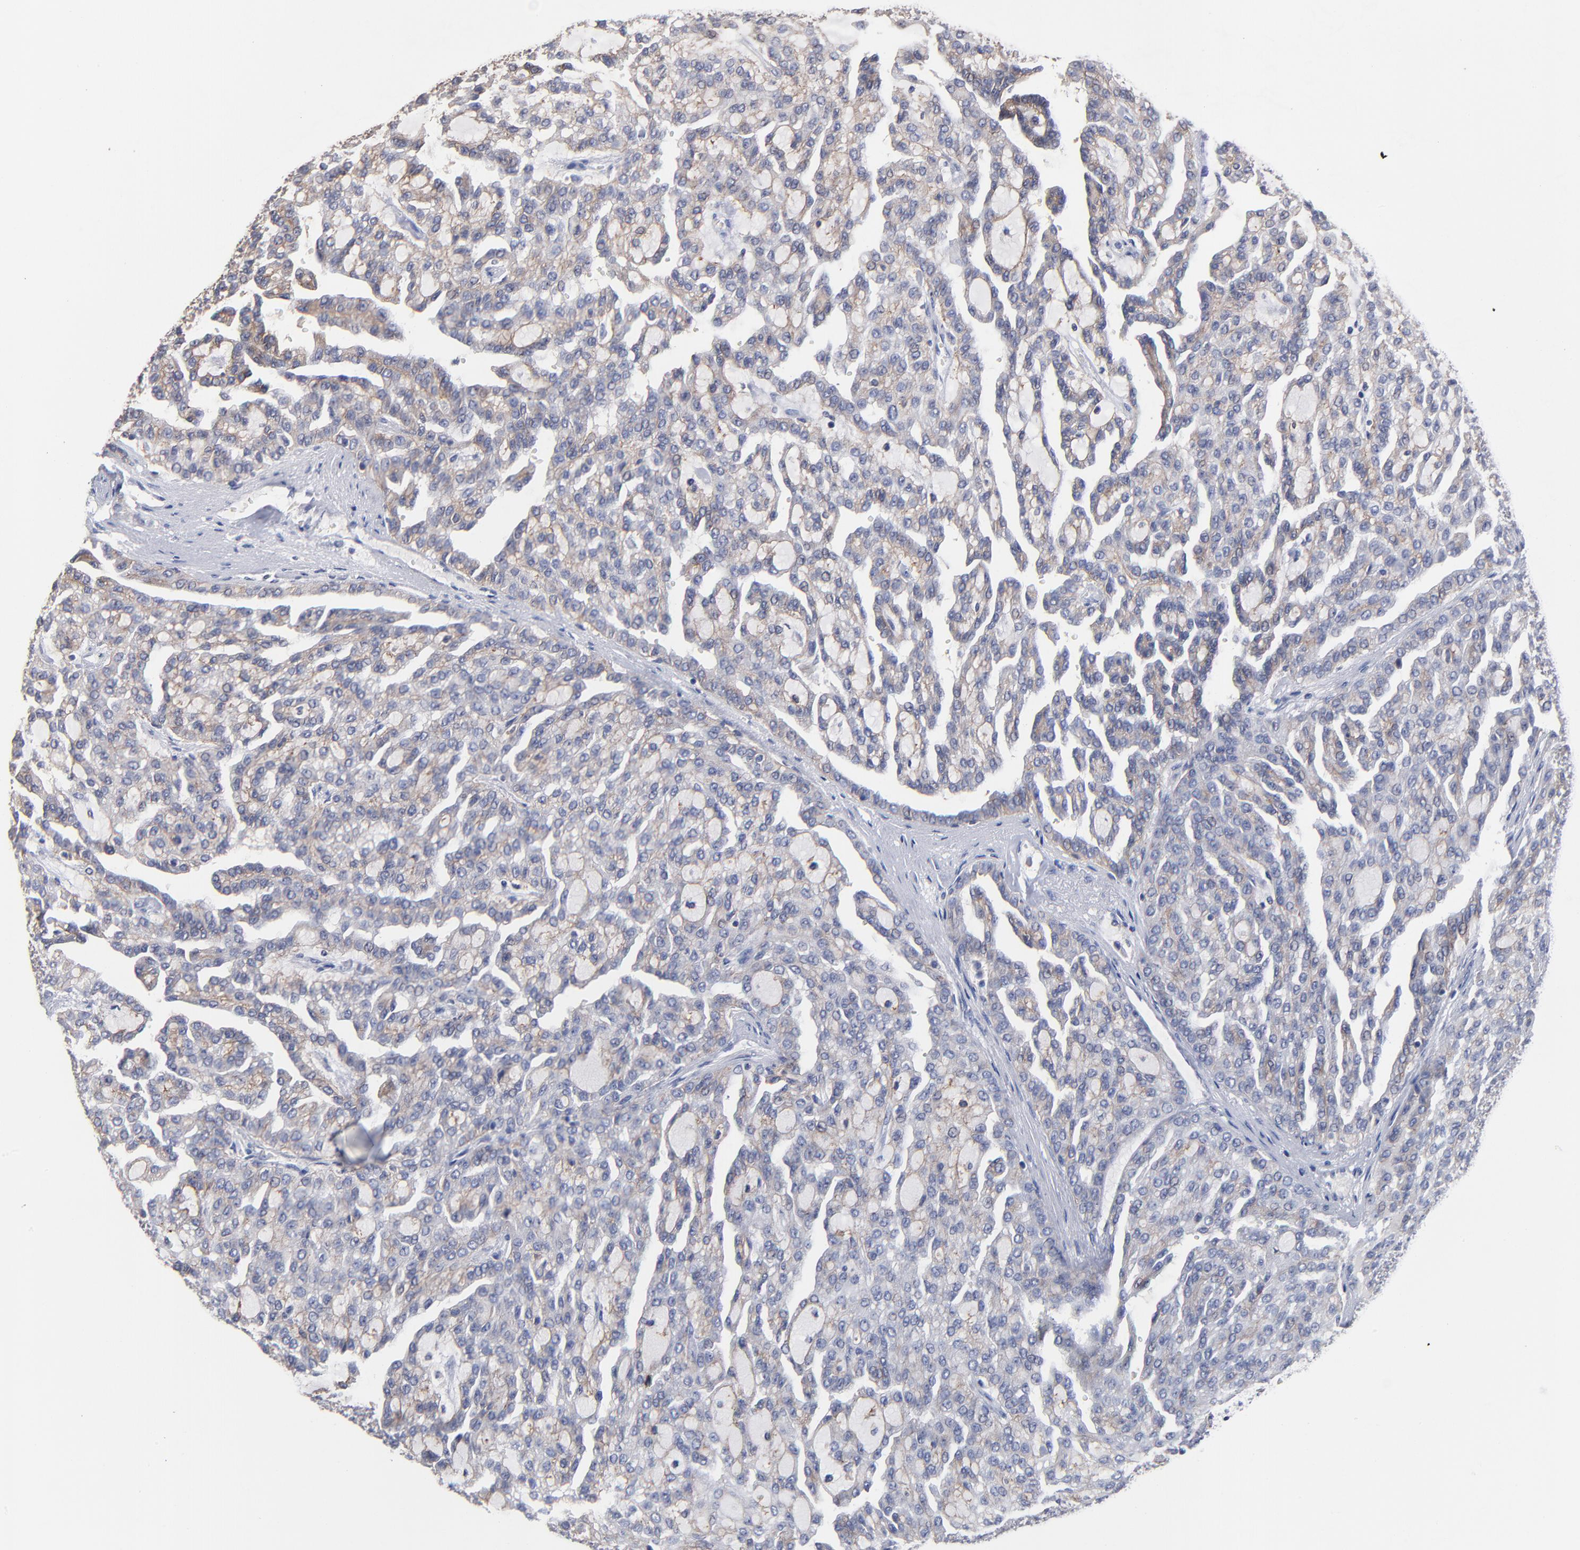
{"staining": {"intensity": "negative", "quantity": "none", "location": "none"}, "tissue": "renal cancer", "cell_type": "Tumor cells", "image_type": "cancer", "snomed": [{"axis": "morphology", "description": "Adenocarcinoma, NOS"}, {"axis": "topography", "description": "Kidney"}], "caption": "A histopathology image of renal cancer stained for a protein reveals no brown staining in tumor cells.", "gene": "CXADR", "patient": {"sex": "male", "age": 63}}